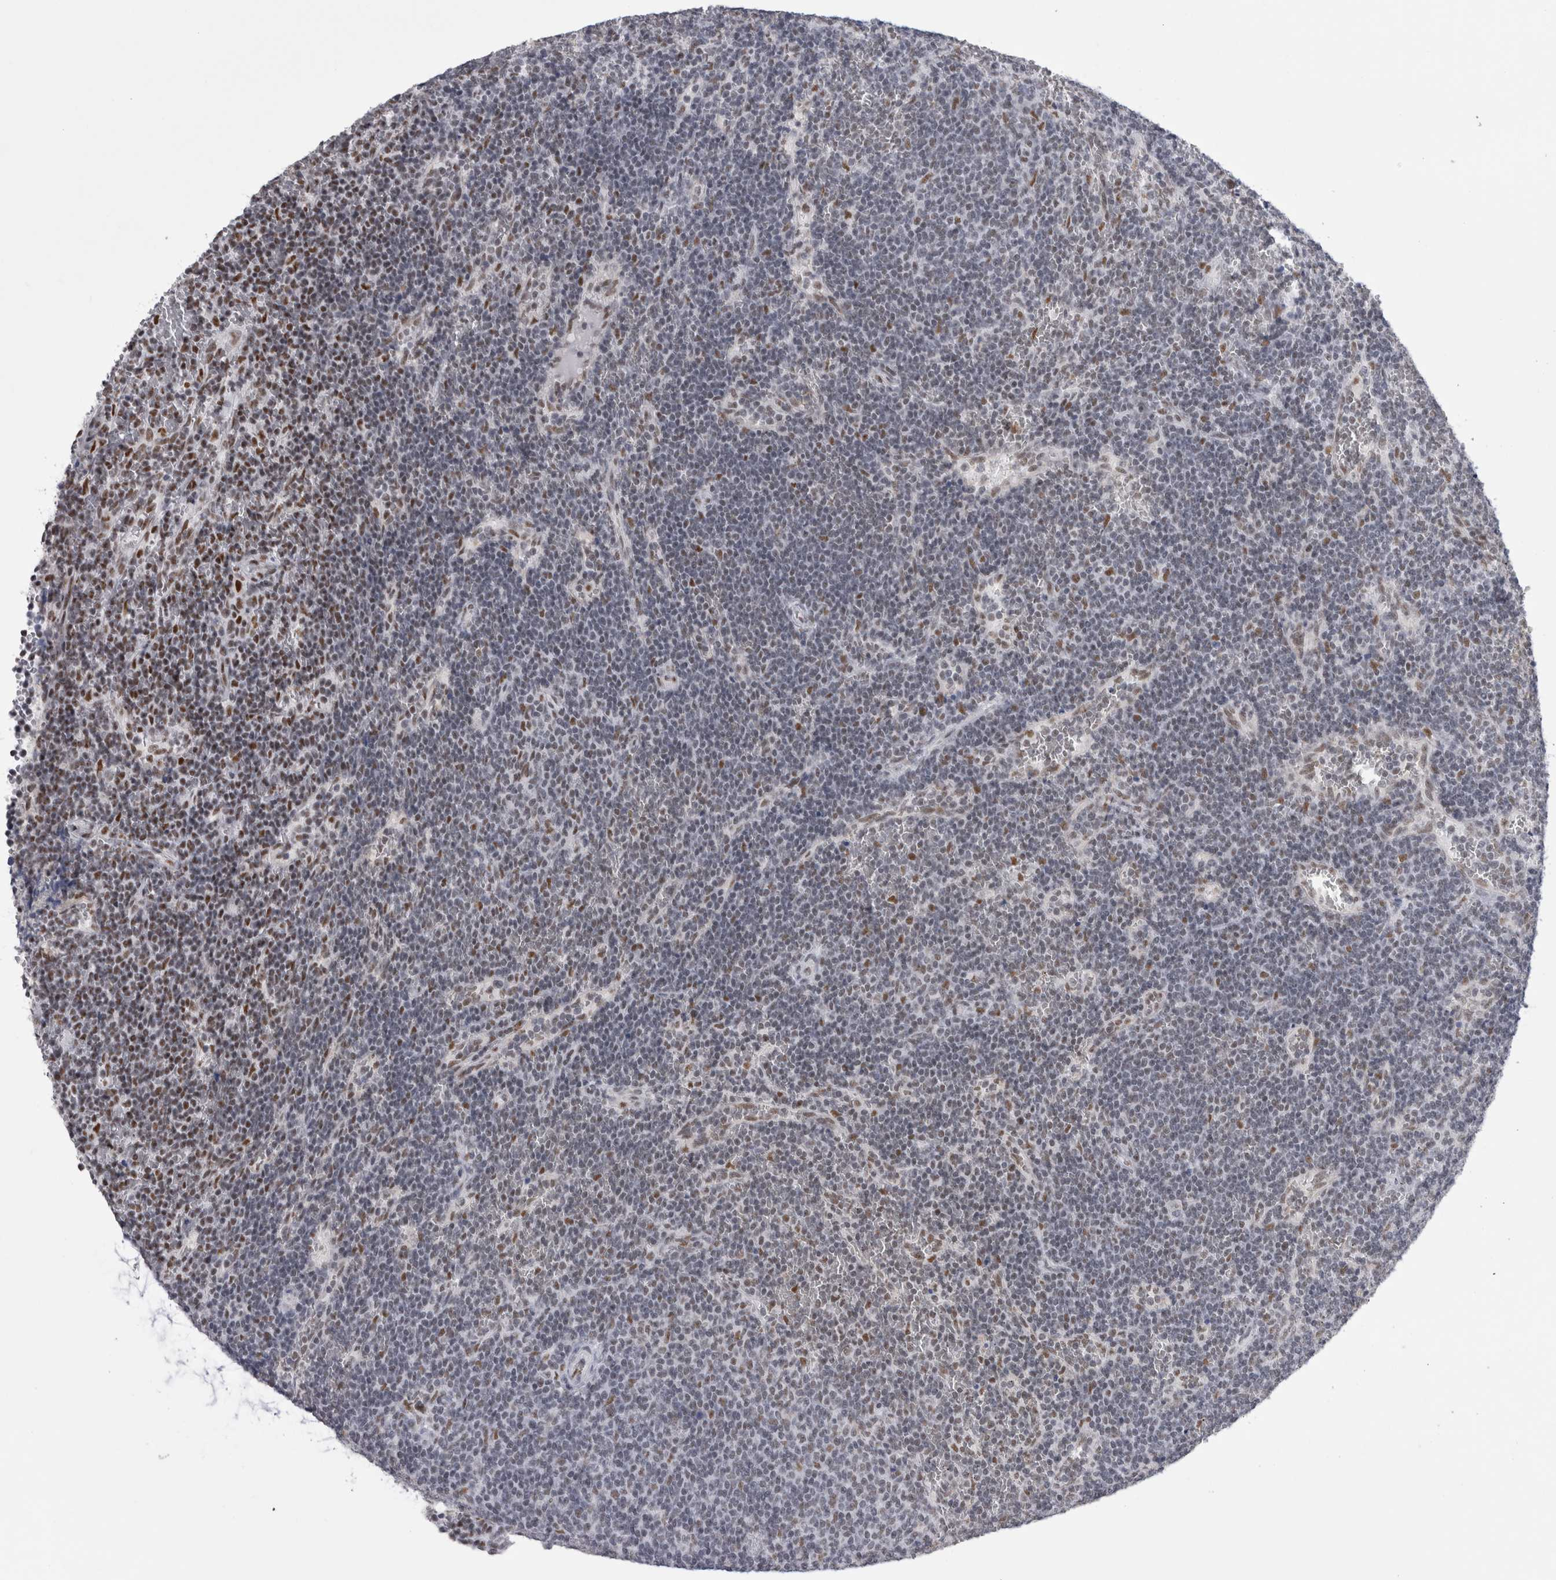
{"staining": {"intensity": "moderate", "quantity": "<25%", "location": "nuclear"}, "tissue": "lymphoma", "cell_type": "Tumor cells", "image_type": "cancer", "snomed": [{"axis": "morphology", "description": "Malignant lymphoma, non-Hodgkin's type, Low grade"}, {"axis": "topography", "description": "Spleen"}], "caption": "Approximately <25% of tumor cells in malignant lymphoma, non-Hodgkin's type (low-grade) demonstrate moderate nuclear protein expression as visualized by brown immunohistochemical staining.", "gene": "API5", "patient": {"sex": "female", "age": 50}}